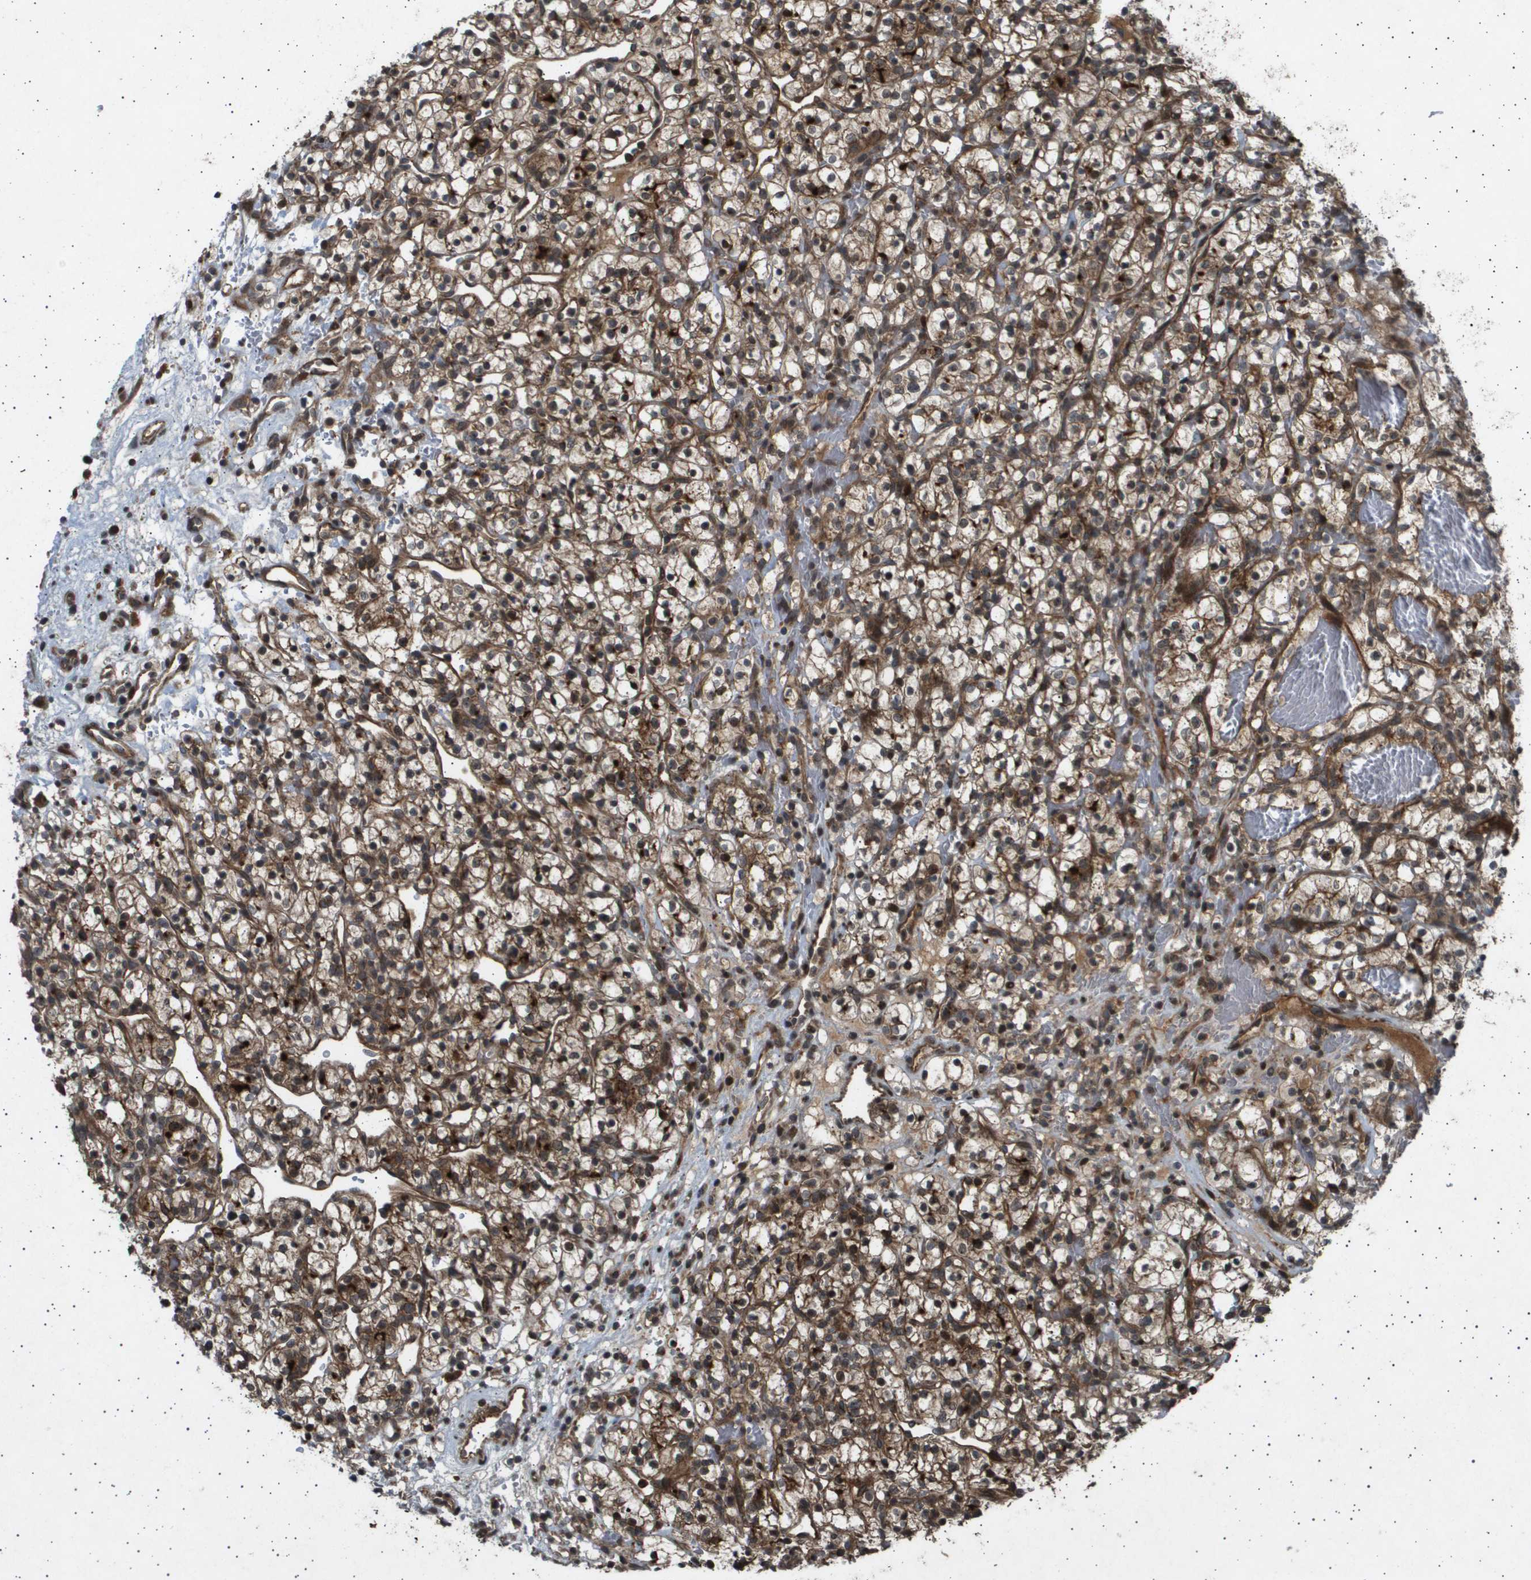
{"staining": {"intensity": "moderate", "quantity": ">75%", "location": "cytoplasmic/membranous,nuclear"}, "tissue": "renal cancer", "cell_type": "Tumor cells", "image_type": "cancer", "snomed": [{"axis": "morphology", "description": "Adenocarcinoma, NOS"}, {"axis": "topography", "description": "Kidney"}], "caption": "Renal cancer tissue demonstrates moderate cytoplasmic/membranous and nuclear positivity in about >75% of tumor cells, visualized by immunohistochemistry.", "gene": "TNRC6A", "patient": {"sex": "female", "age": 57}}